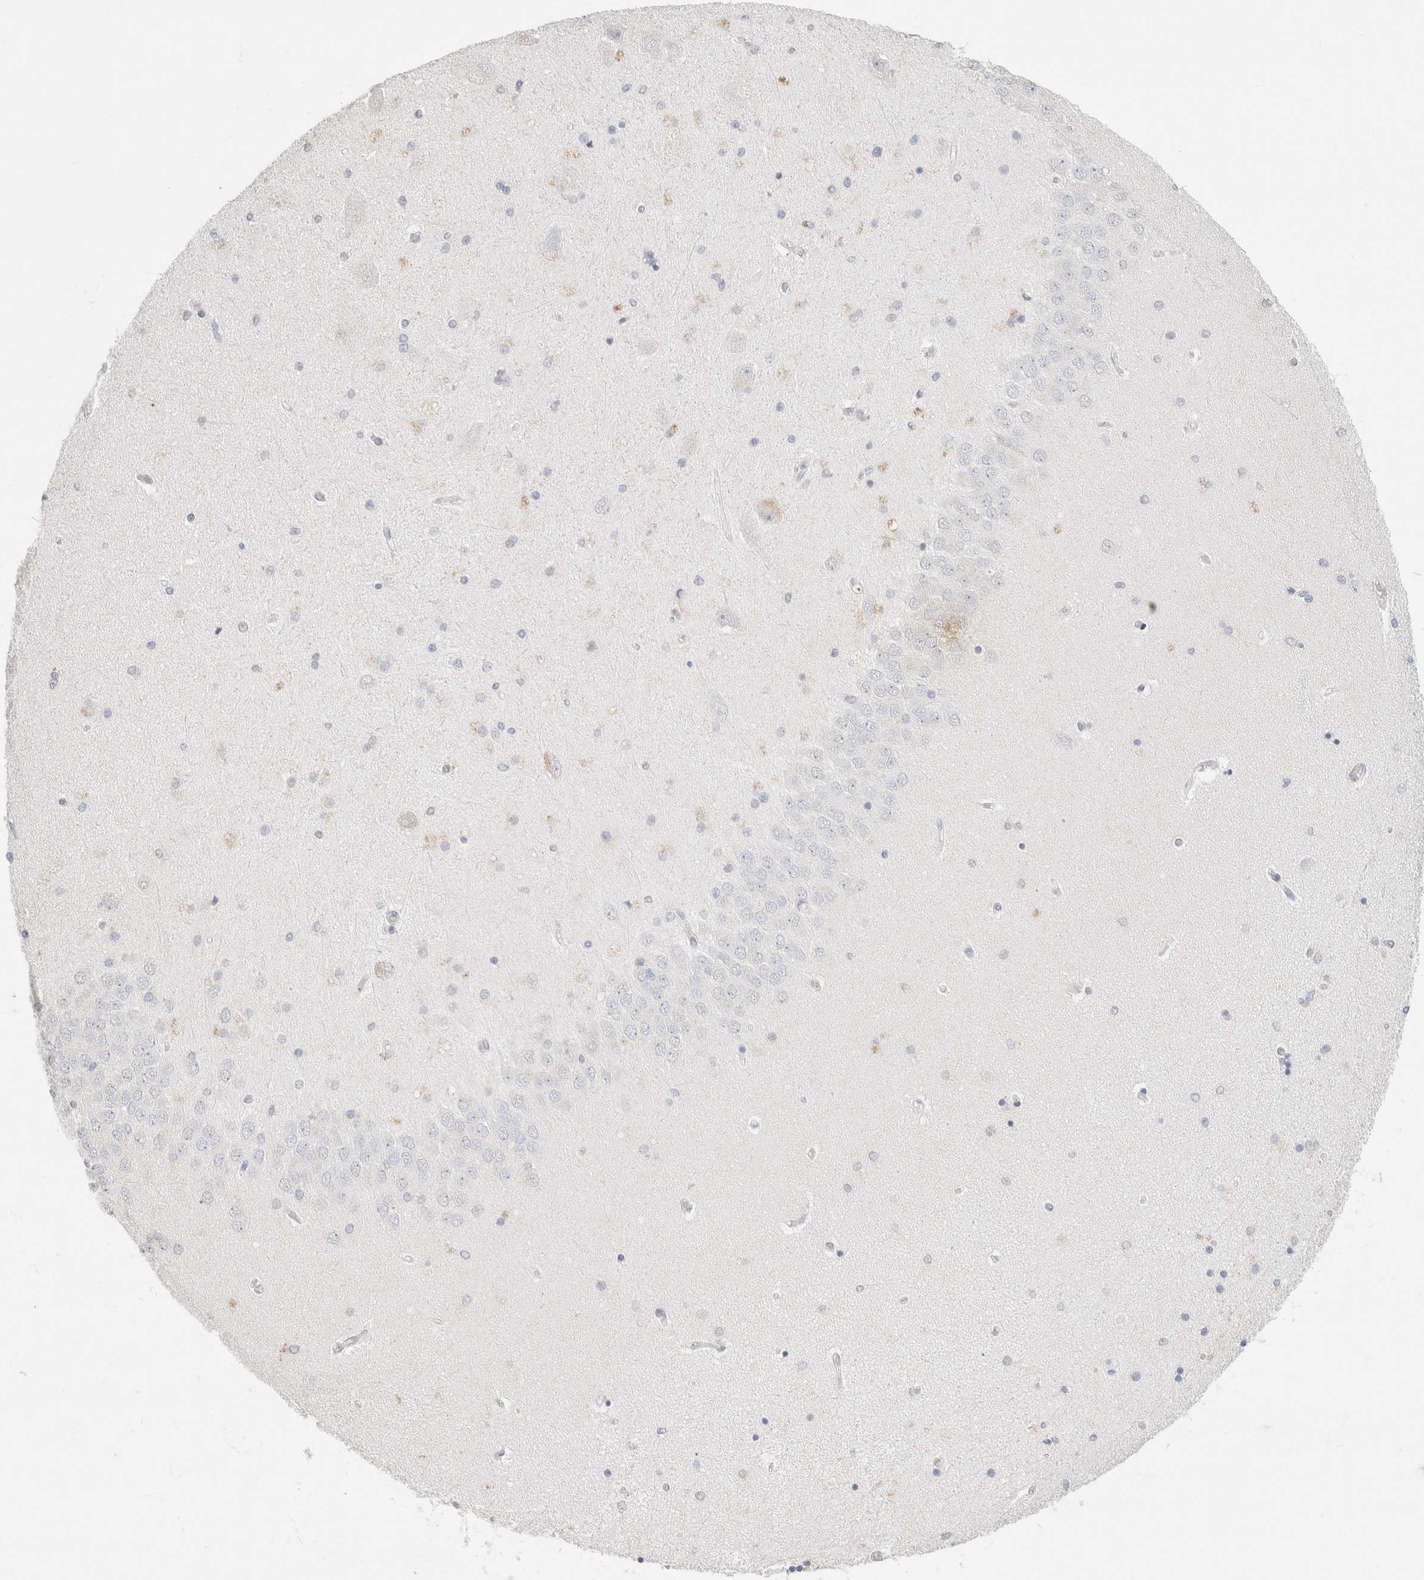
{"staining": {"intensity": "weak", "quantity": "<25%", "location": "cytoplasmic/membranous"}, "tissue": "hippocampus", "cell_type": "Glial cells", "image_type": "normal", "snomed": [{"axis": "morphology", "description": "Normal tissue, NOS"}, {"axis": "topography", "description": "Hippocampus"}], "caption": "Immunohistochemistry (IHC) micrograph of unremarkable hippocampus stained for a protein (brown), which shows no positivity in glial cells. (Stains: DAB immunohistochemistry (IHC) with hematoxylin counter stain, Microscopy: brightfield microscopy at high magnification).", "gene": "CA12", "patient": {"sex": "female", "age": 54}}